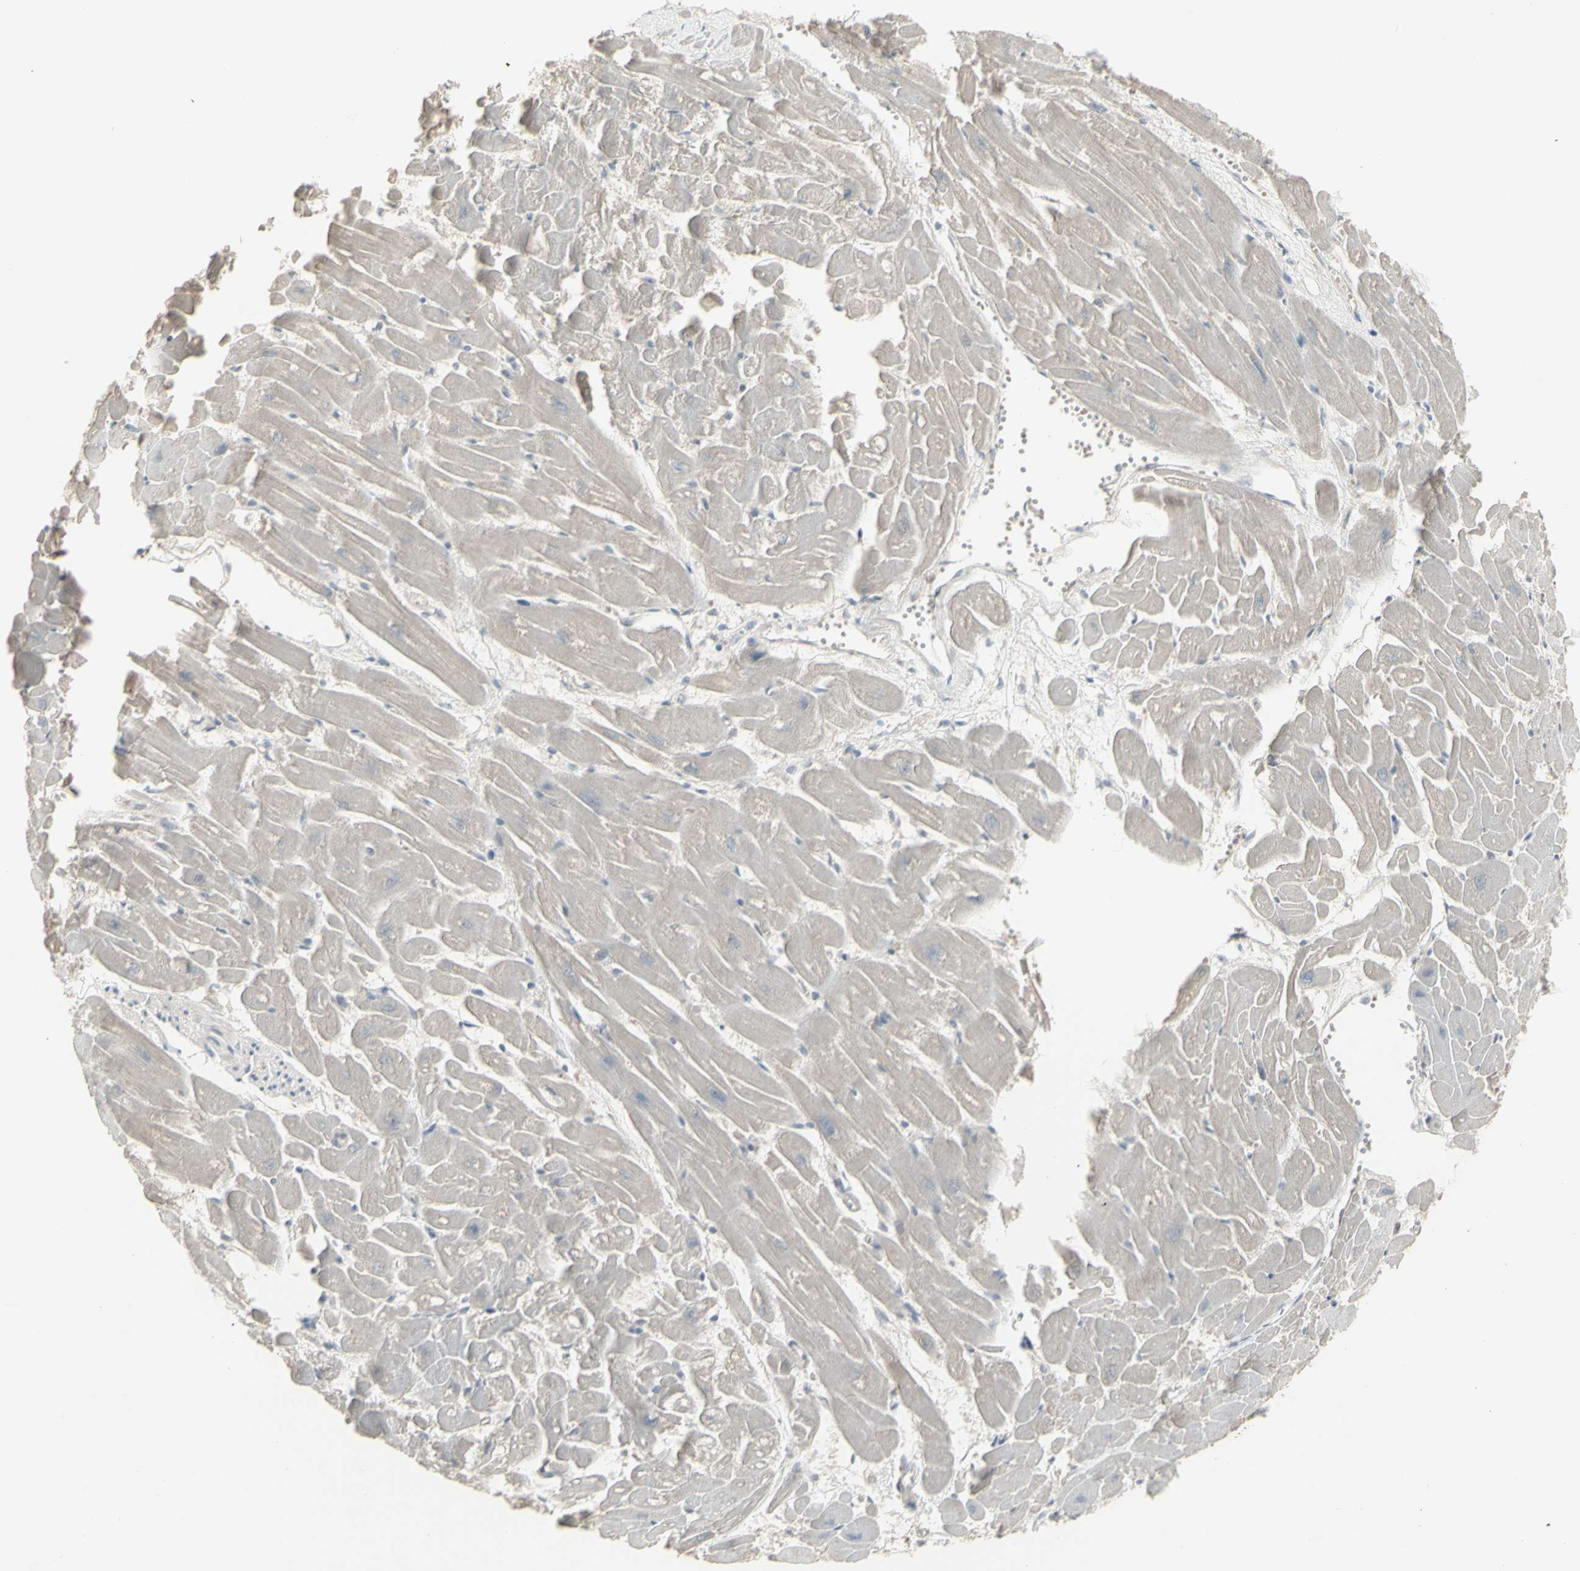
{"staining": {"intensity": "negative", "quantity": "none", "location": "none"}, "tissue": "heart muscle", "cell_type": "Cardiomyocytes", "image_type": "normal", "snomed": [{"axis": "morphology", "description": "Normal tissue, NOS"}, {"axis": "topography", "description": "Heart"}], "caption": "Heart muscle stained for a protein using immunohistochemistry (IHC) exhibits no expression cardiomyocytes.", "gene": "CSK", "patient": {"sex": "female", "age": 19}}